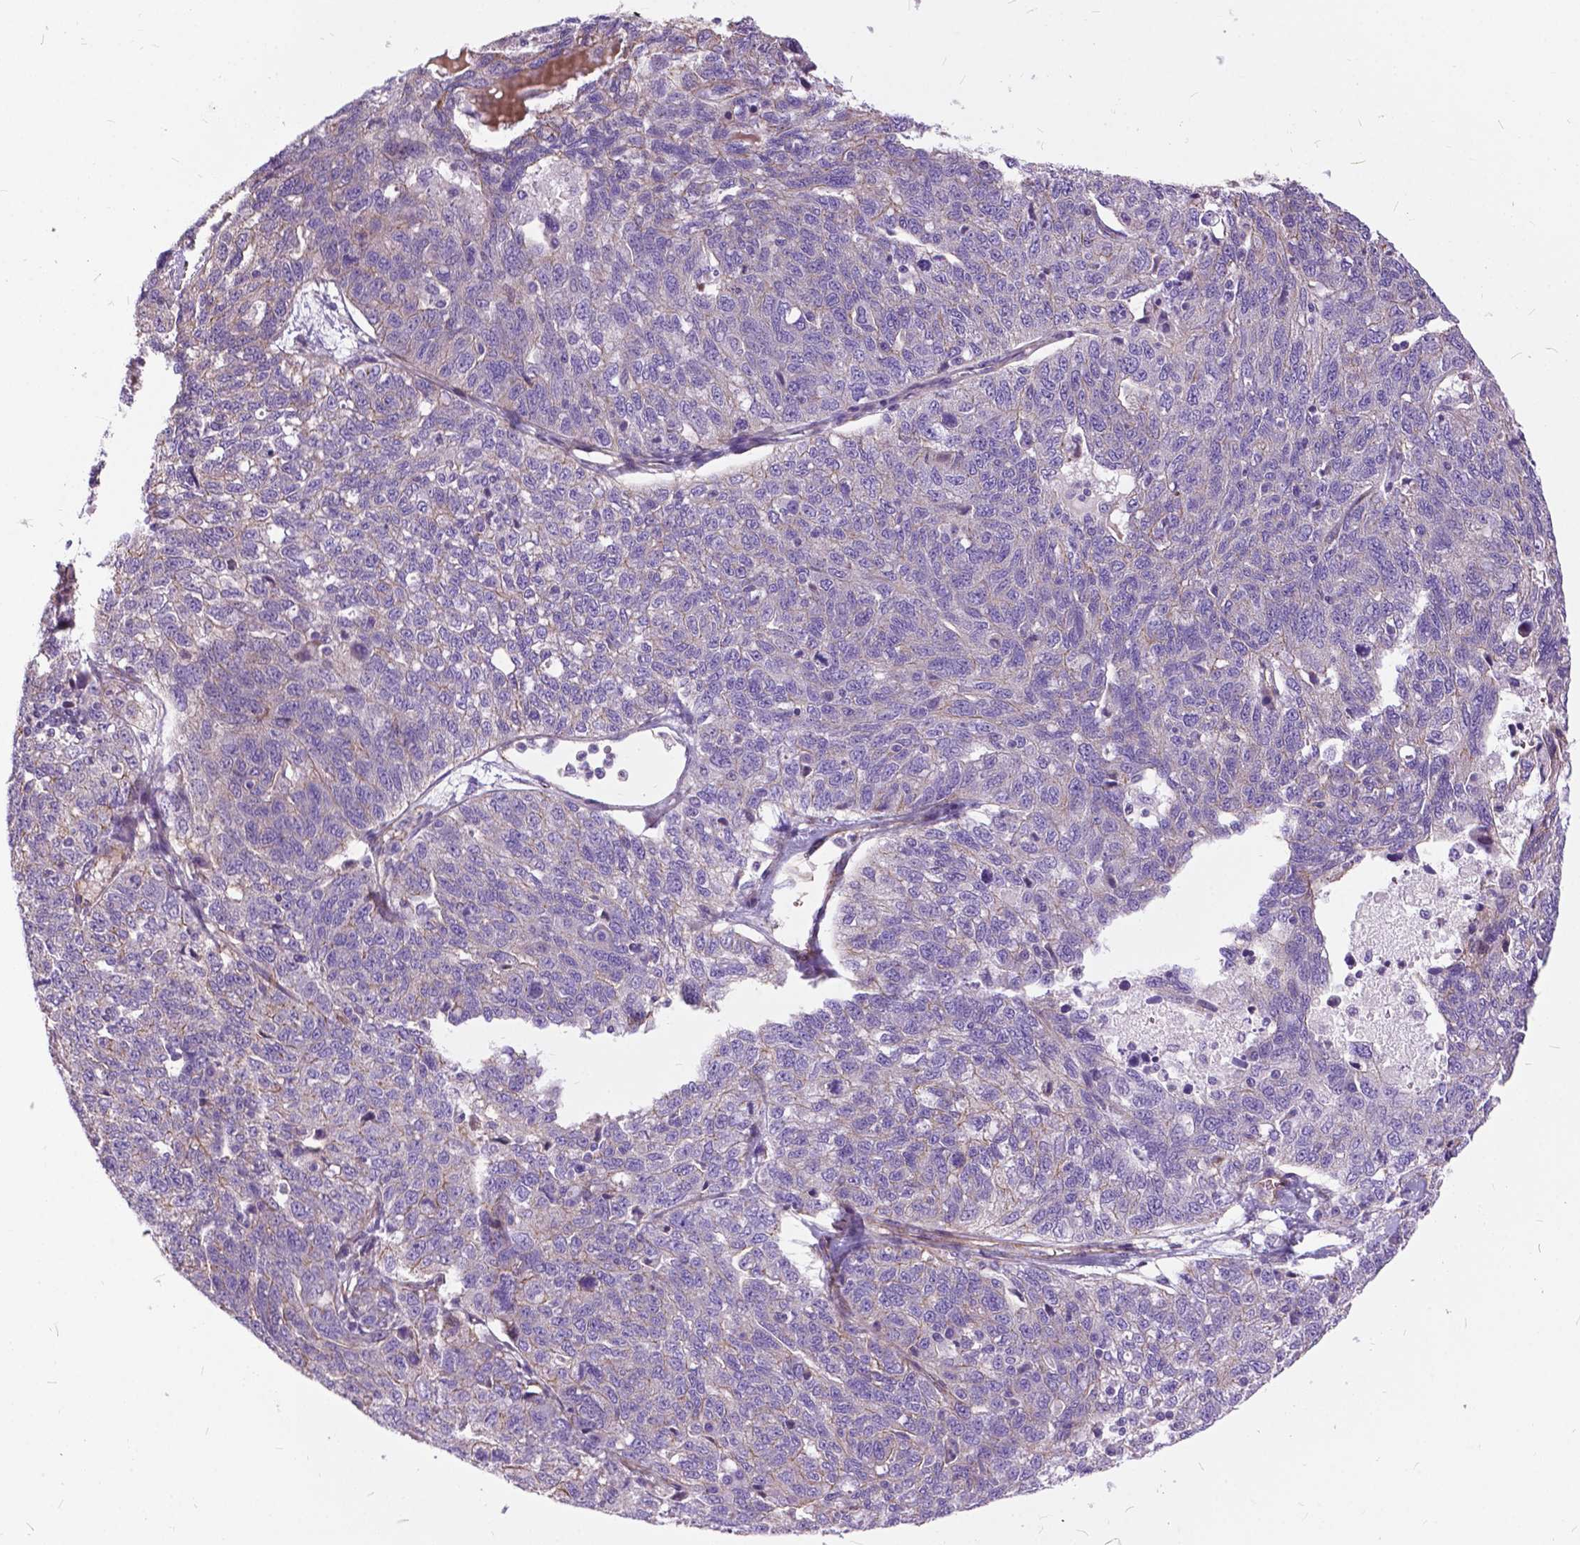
{"staining": {"intensity": "weak", "quantity": "<25%", "location": "cytoplasmic/membranous"}, "tissue": "ovarian cancer", "cell_type": "Tumor cells", "image_type": "cancer", "snomed": [{"axis": "morphology", "description": "Cystadenocarcinoma, serous, NOS"}, {"axis": "topography", "description": "Ovary"}], "caption": "A histopathology image of ovarian cancer stained for a protein exhibits no brown staining in tumor cells.", "gene": "FLT4", "patient": {"sex": "female", "age": 71}}